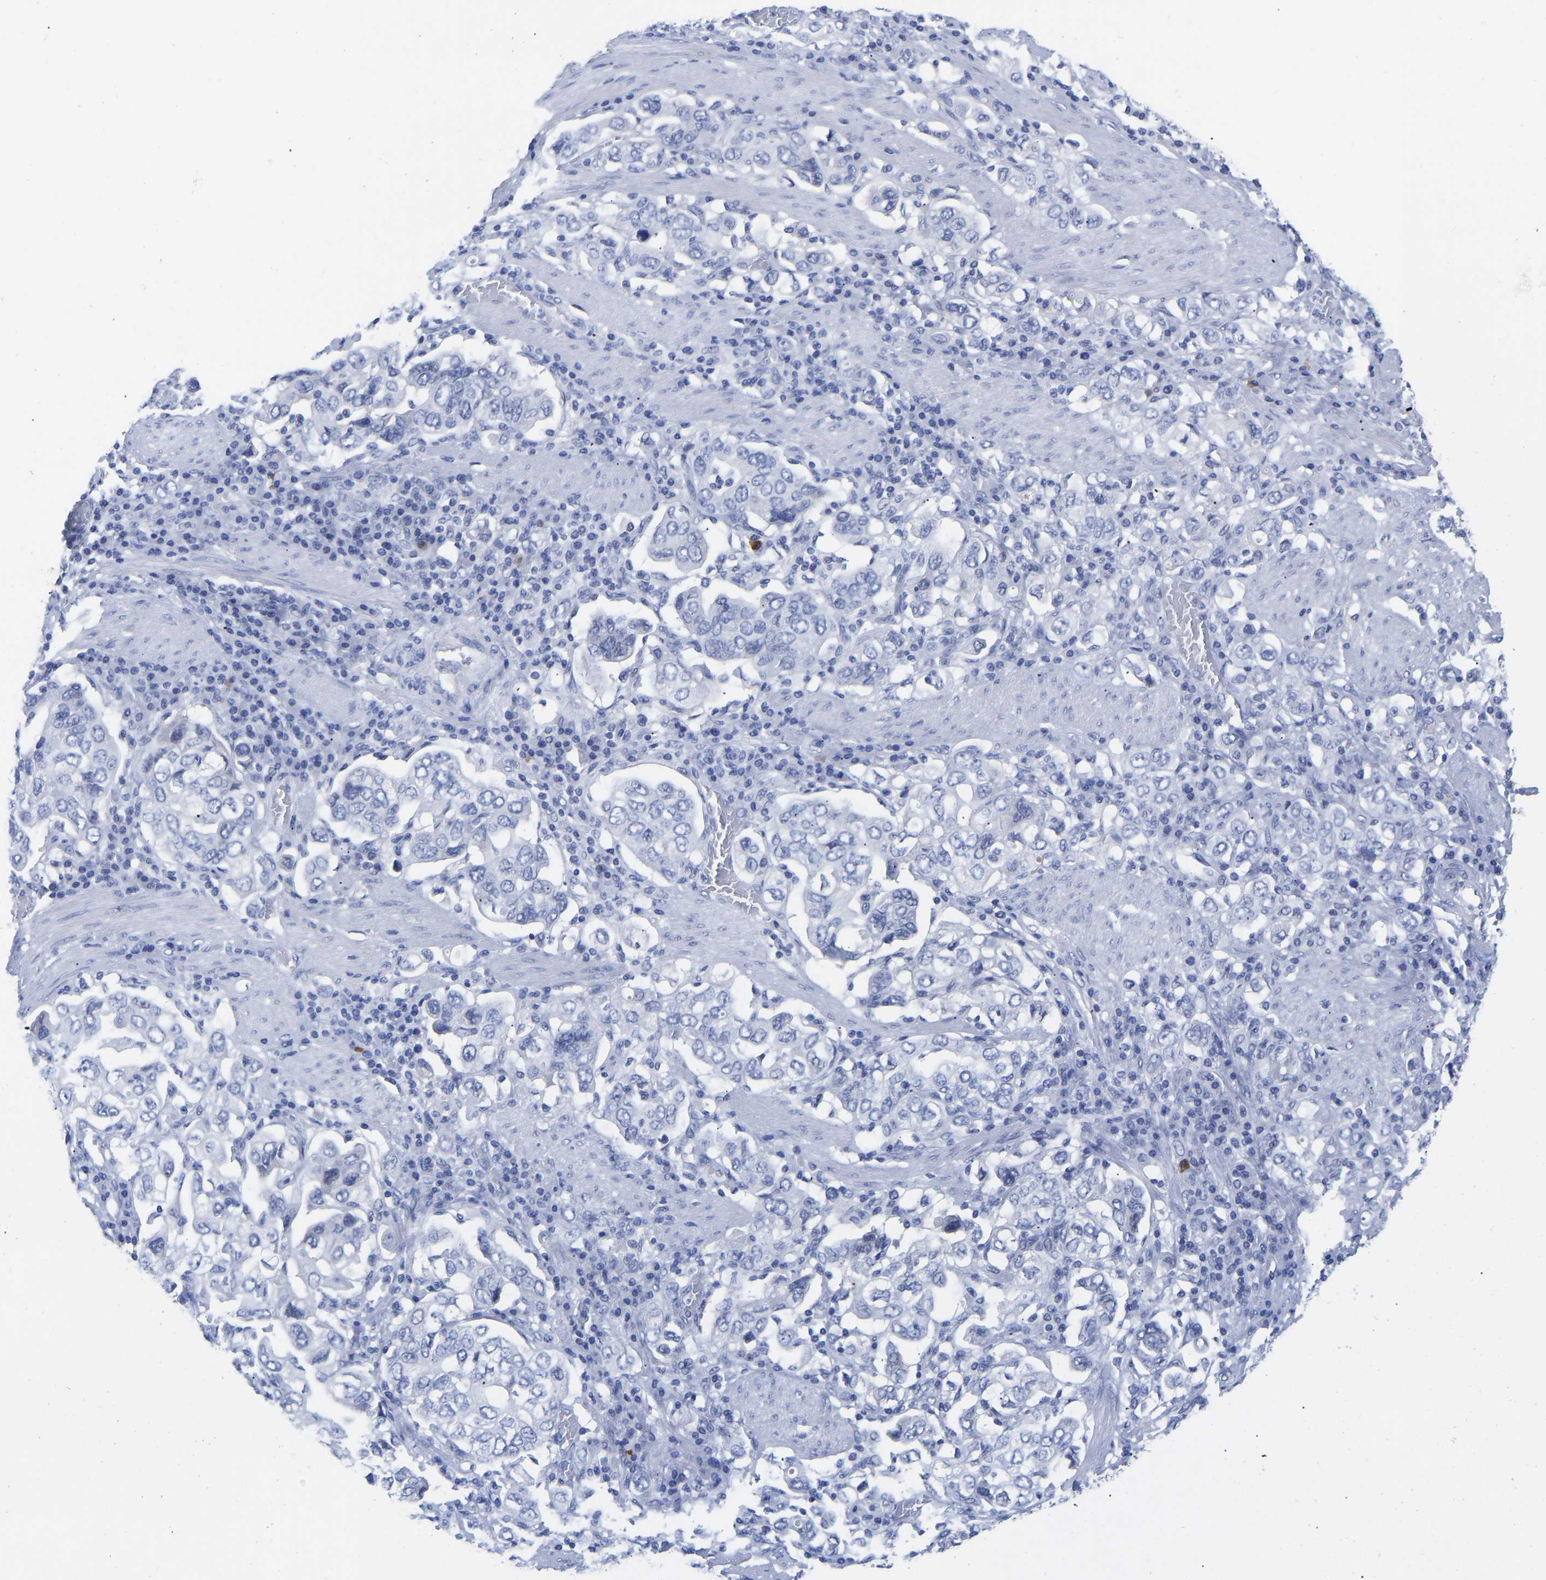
{"staining": {"intensity": "negative", "quantity": "none", "location": "none"}, "tissue": "stomach cancer", "cell_type": "Tumor cells", "image_type": "cancer", "snomed": [{"axis": "morphology", "description": "Adenocarcinoma, NOS"}, {"axis": "topography", "description": "Stomach, upper"}], "caption": "Immunohistochemistry (IHC) image of stomach adenocarcinoma stained for a protein (brown), which displays no expression in tumor cells. (Stains: DAB (3,3'-diaminobenzidine) IHC with hematoxylin counter stain, Microscopy: brightfield microscopy at high magnification).", "gene": "GPA33", "patient": {"sex": "male", "age": 62}}